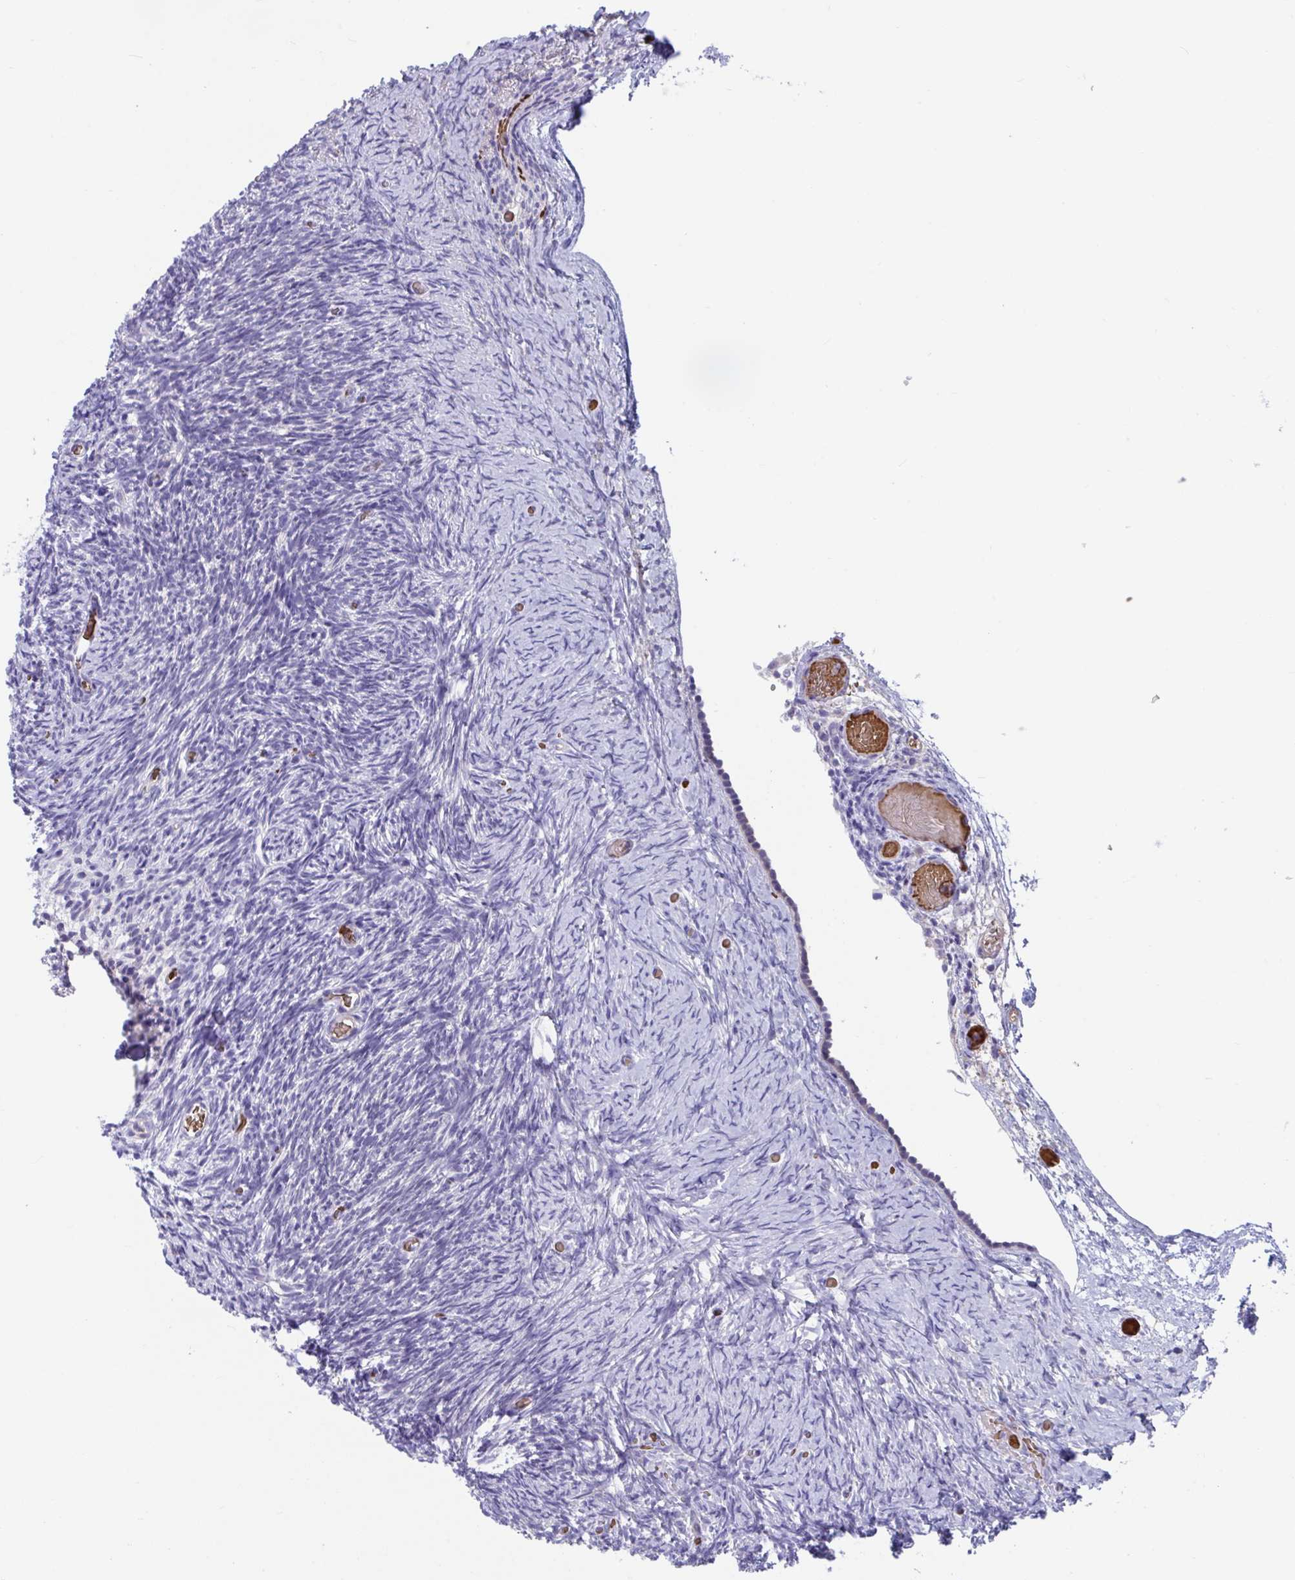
{"staining": {"intensity": "moderate", "quantity": "25%-75%", "location": "cytoplasmic/membranous"}, "tissue": "ovary", "cell_type": "Follicle cells", "image_type": "normal", "snomed": [{"axis": "morphology", "description": "Normal tissue, NOS"}, {"axis": "topography", "description": "Ovary"}], "caption": "Immunohistochemical staining of normal human ovary reveals medium levels of moderate cytoplasmic/membranous positivity in approximately 25%-75% of follicle cells. (brown staining indicates protein expression, while blue staining denotes nuclei).", "gene": "TTC30A", "patient": {"sex": "female", "age": 39}}